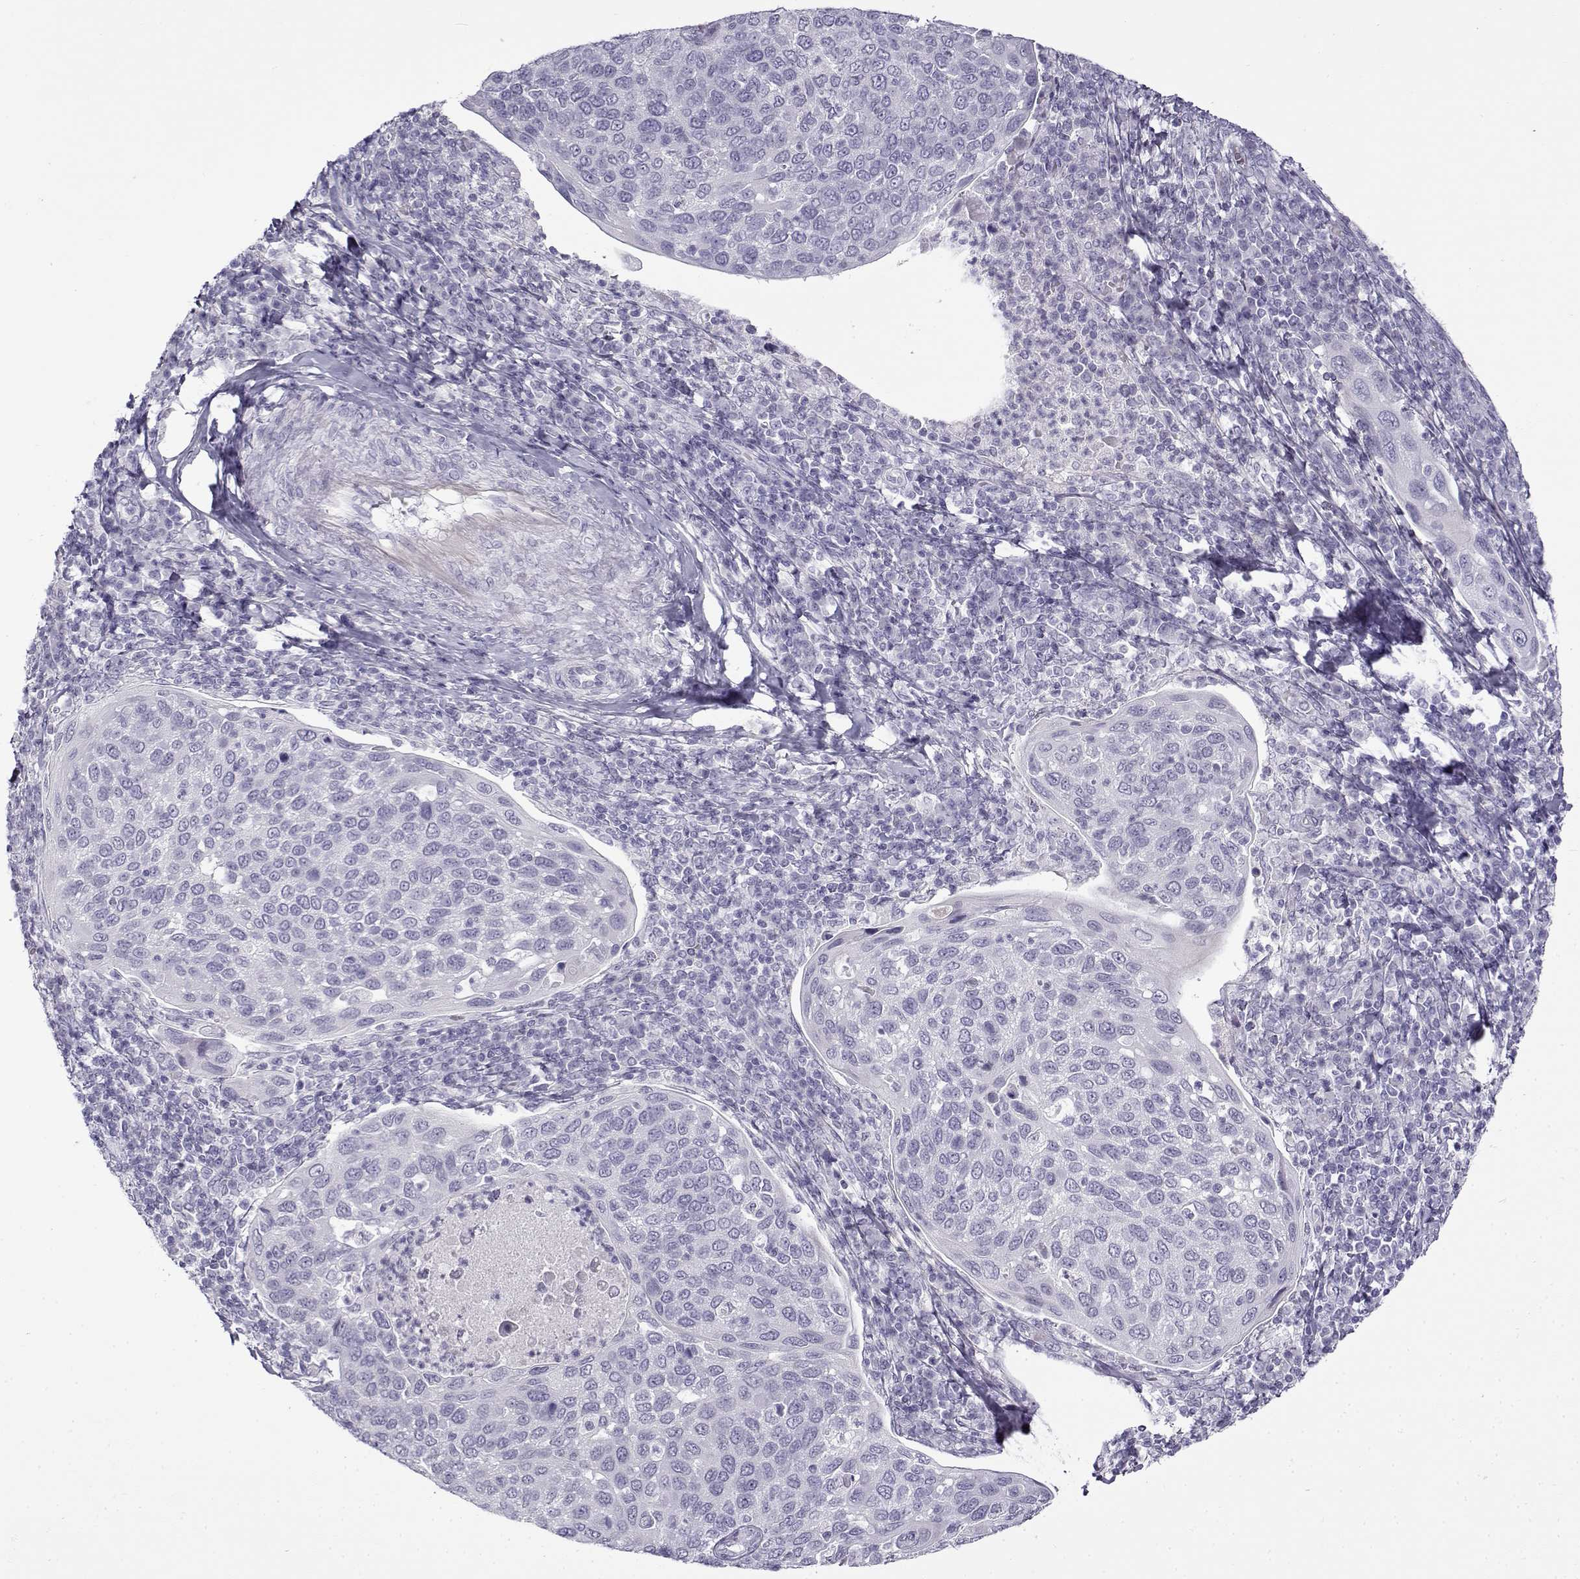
{"staining": {"intensity": "negative", "quantity": "none", "location": "none"}, "tissue": "cervical cancer", "cell_type": "Tumor cells", "image_type": "cancer", "snomed": [{"axis": "morphology", "description": "Squamous cell carcinoma, NOS"}, {"axis": "topography", "description": "Cervix"}], "caption": "This is a micrograph of immunohistochemistry staining of cervical cancer (squamous cell carcinoma), which shows no positivity in tumor cells.", "gene": "GTSF1L", "patient": {"sex": "female", "age": 54}}